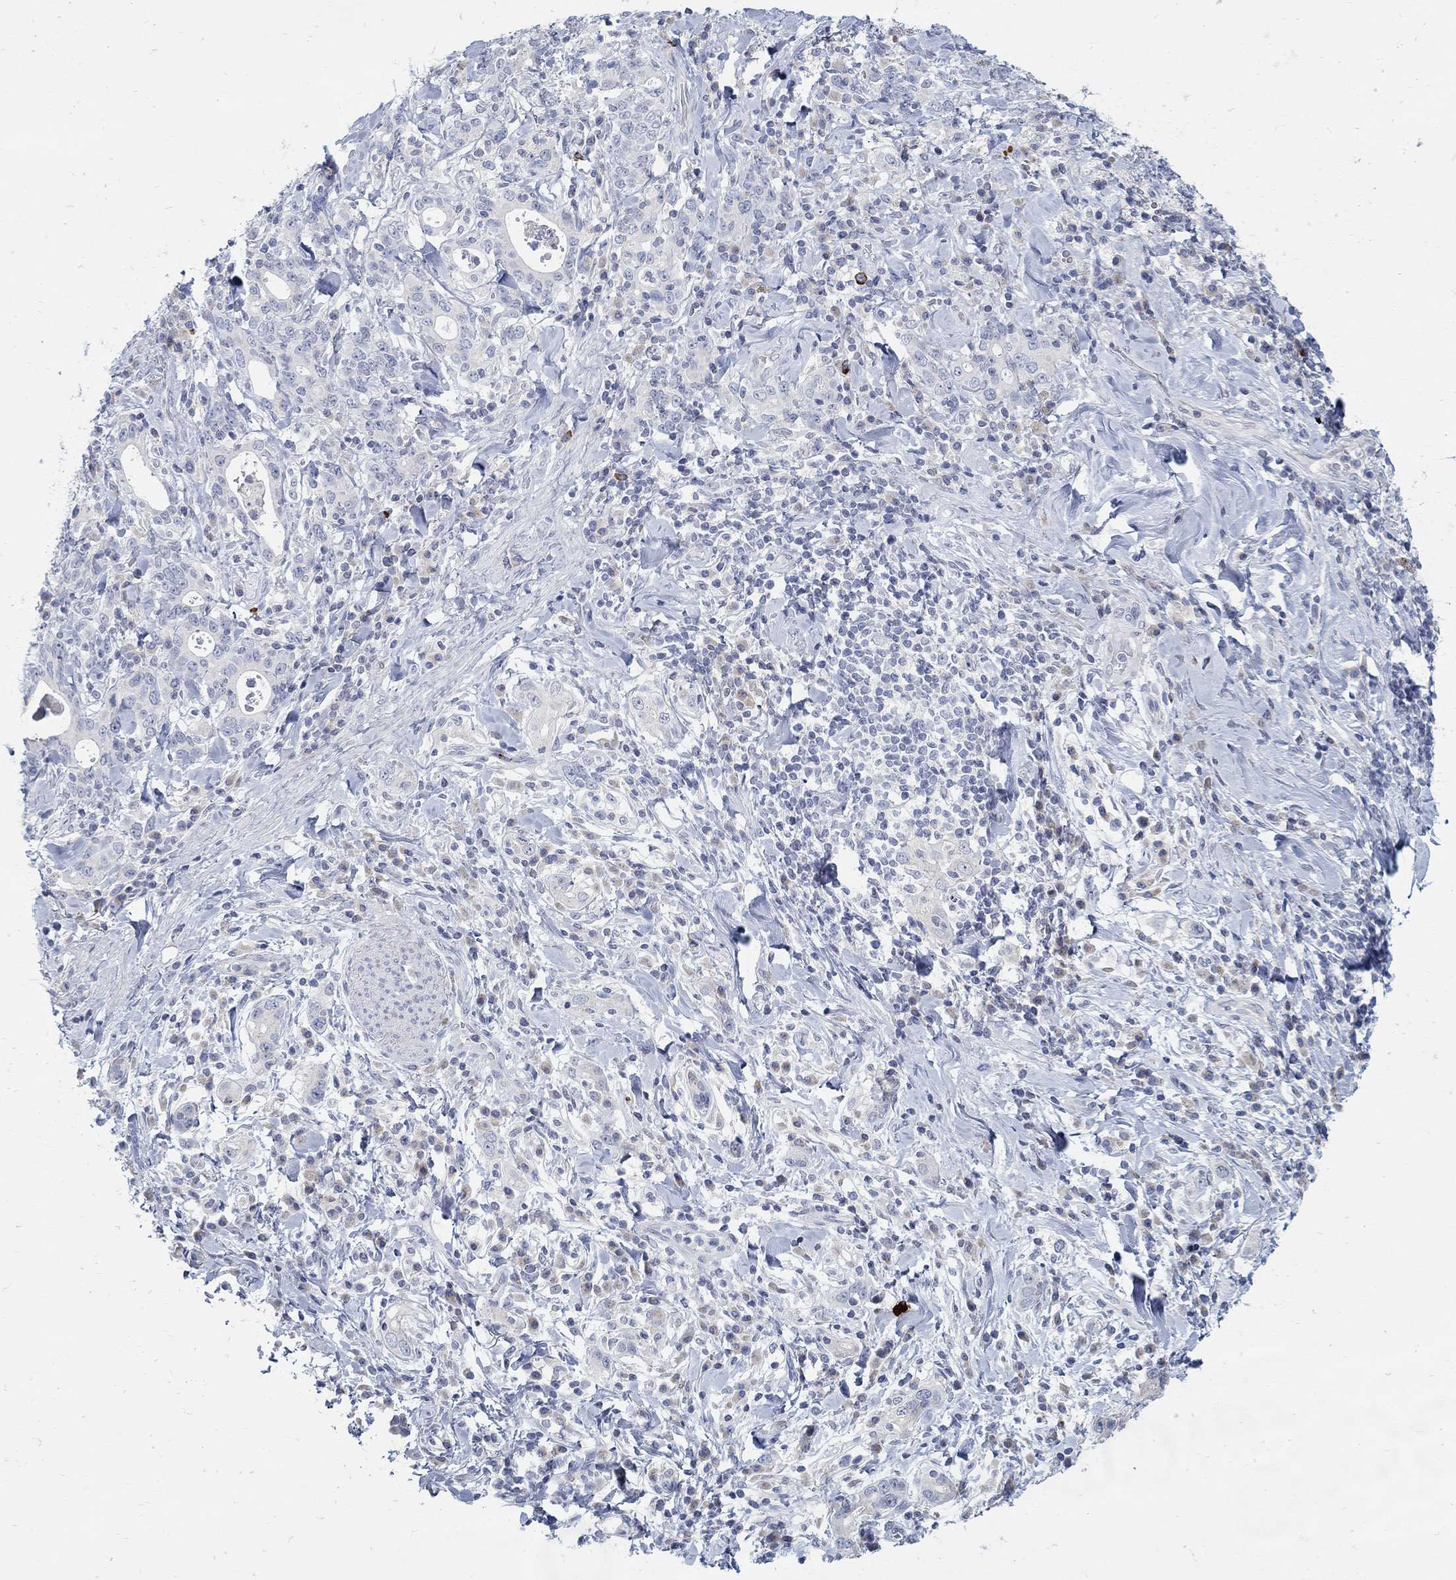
{"staining": {"intensity": "negative", "quantity": "none", "location": "none"}, "tissue": "stomach cancer", "cell_type": "Tumor cells", "image_type": "cancer", "snomed": [{"axis": "morphology", "description": "Adenocarcinoma, NOS"}, {"axis": "topography", "description": "Stomach"}], "caption": "A high-resolution micrograph shows immunohistochemistry (IHC) staining of stomach cancer (adenocarcinoma), which shows no significant positivity in tumor cells. (Brightfield microscopy of DAB (3,3'-diaminobenzidine) immunohistochemistry (IHC) at high magnification).", "gene": "ANO7", "patient": {"sex": "male", "age": 79}}